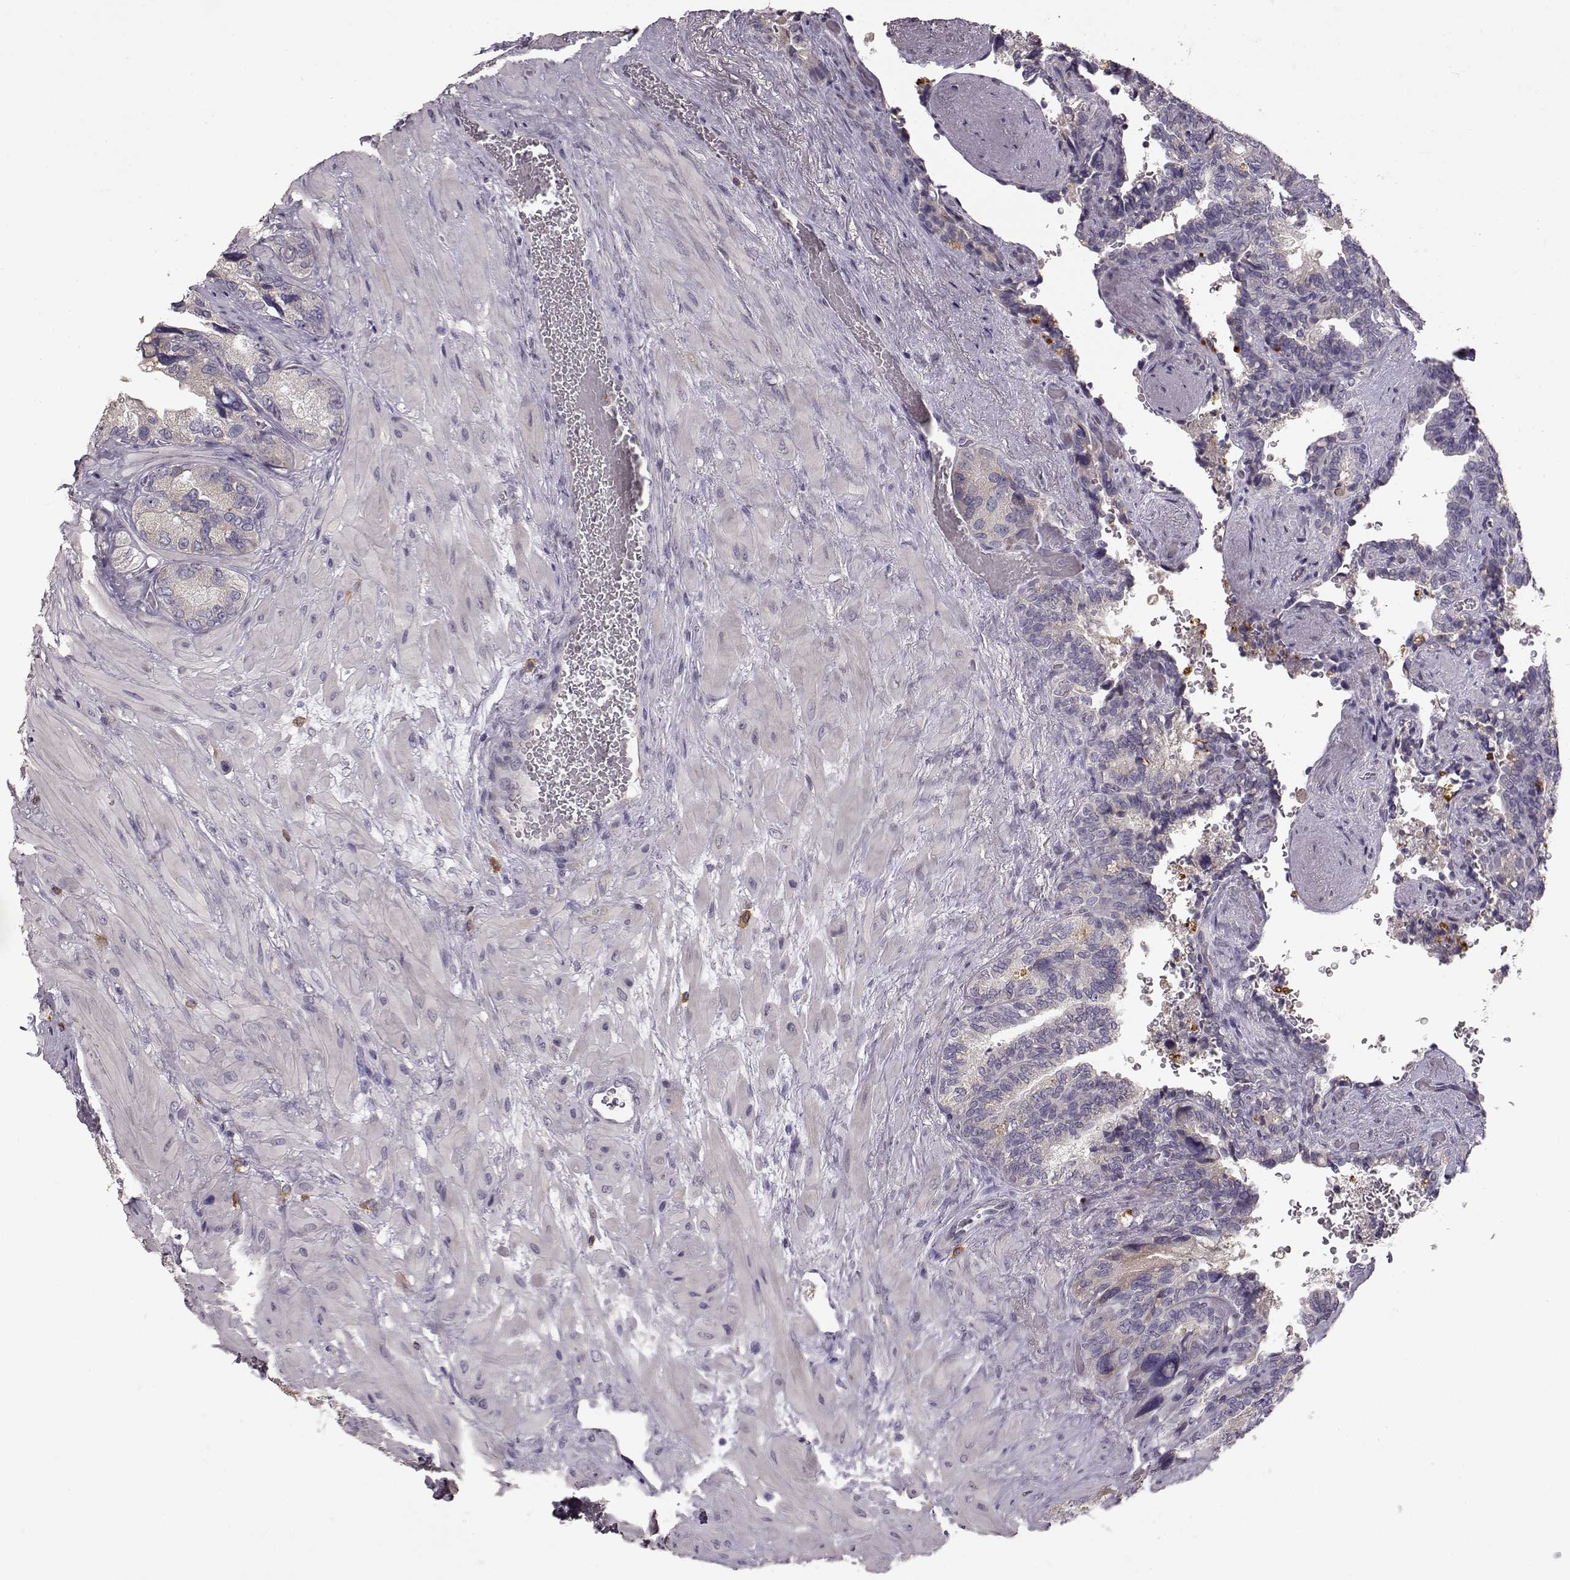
{"staining": {"intensity": "negative", "quantity": "none", "location": "none"}, "tissue": "seminal vesicle", "cell_type": "Glandular cells", "image_type": "normal", "snomed": [{"axis": "morphology", "description": "Normal tissue, NOS"}, {"axis": "topography", "description": "Seminal veicle"}], "caption": "The image shows no significant positivity in glandular cells of seminal vesicle.", "gene": "GHR", "patient": {"sex": "male", "age": 69}}